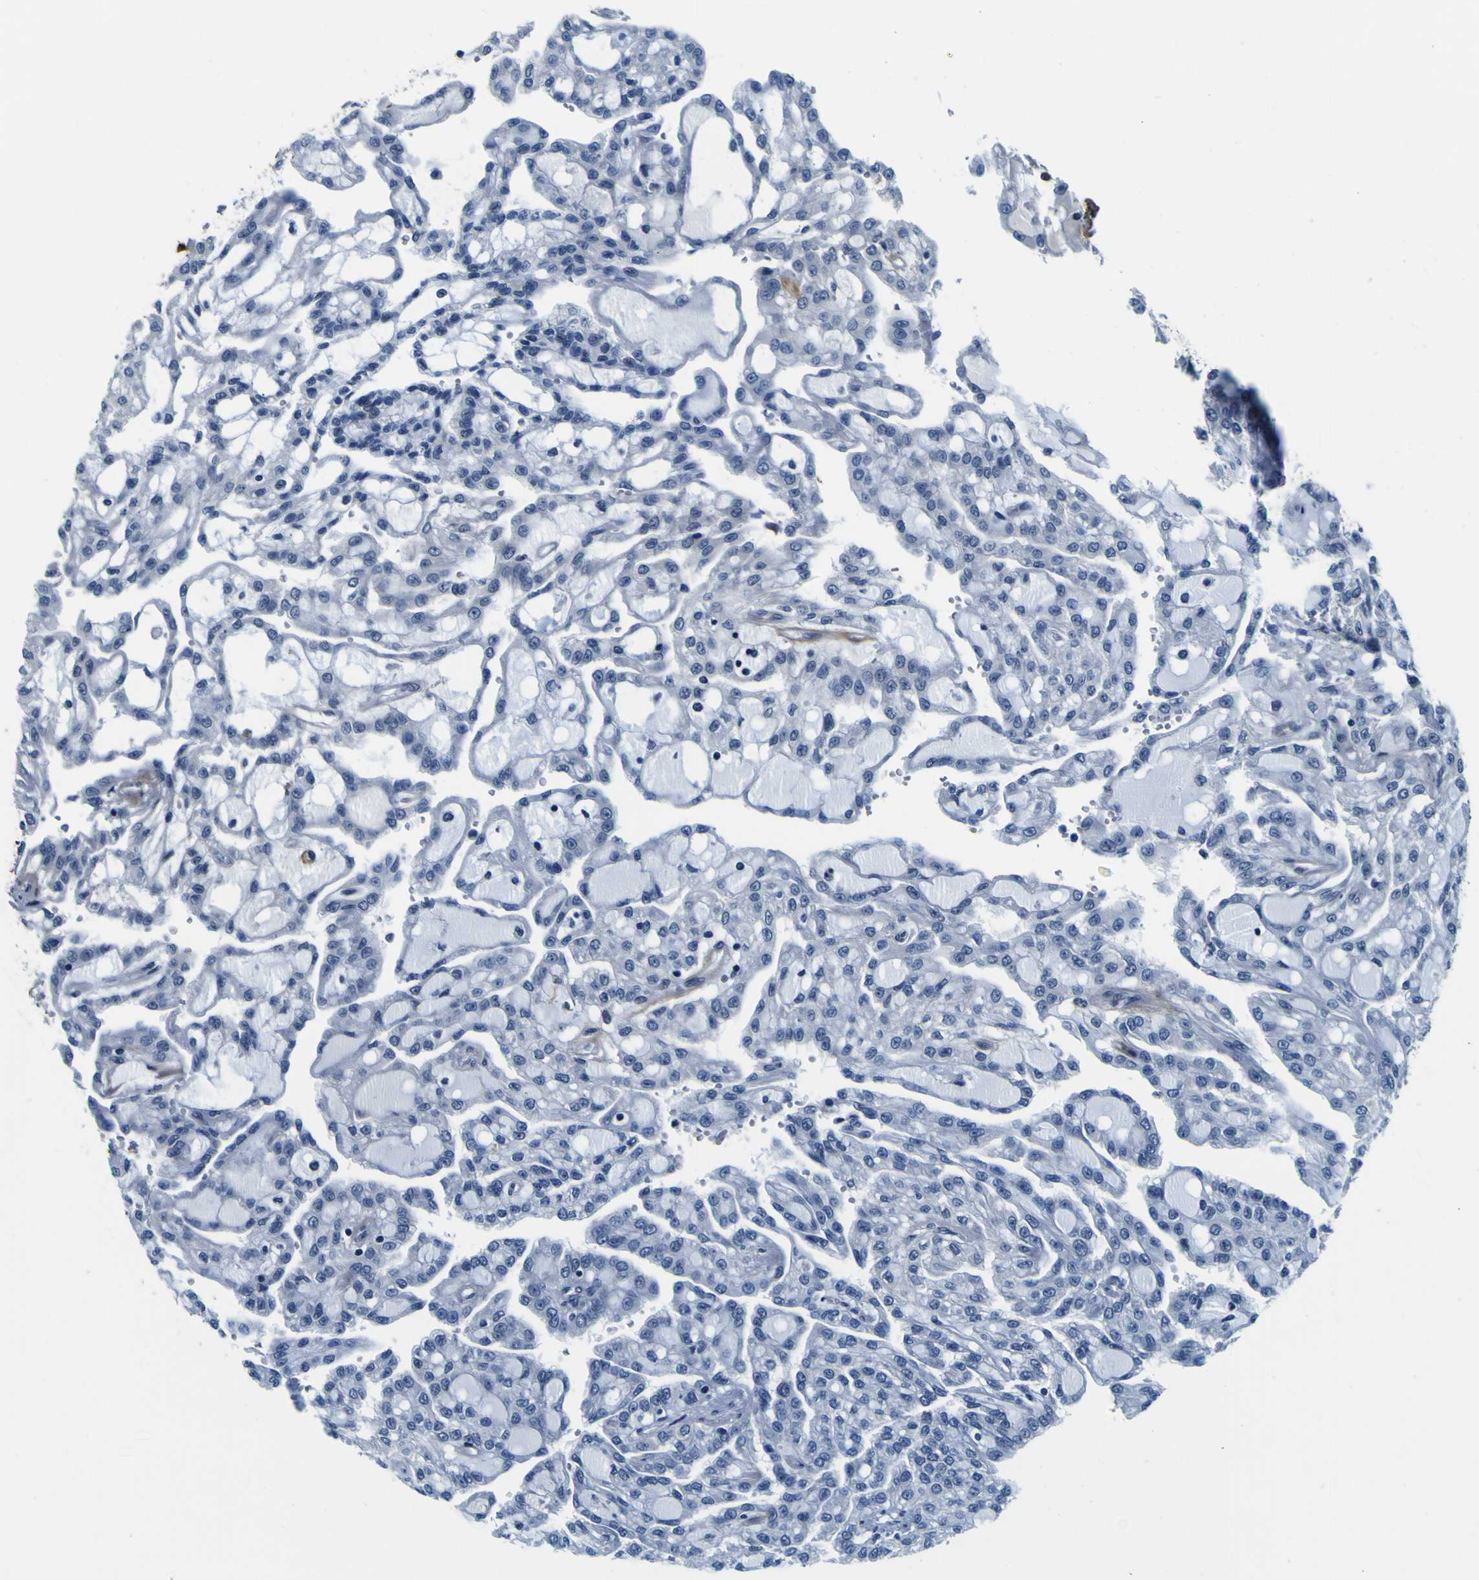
{"staining": {"intensity": "negative", "quantity": "none", "location": "none"}, "tissue": "renal cancer", "cell_type": "Tumor cells", "image_type": "cancer", "snomed": [{"axis": "morphology", "description": "Adenocarcinoma, NOS"}, {"axis": "topography", "description": "Kidney"}], "caption": "Tumor cells are negative for brown protein staining in adenocarcinoma (renal).", "gene": "POSTN", "patient": {"sex": "male", "age": 63}}